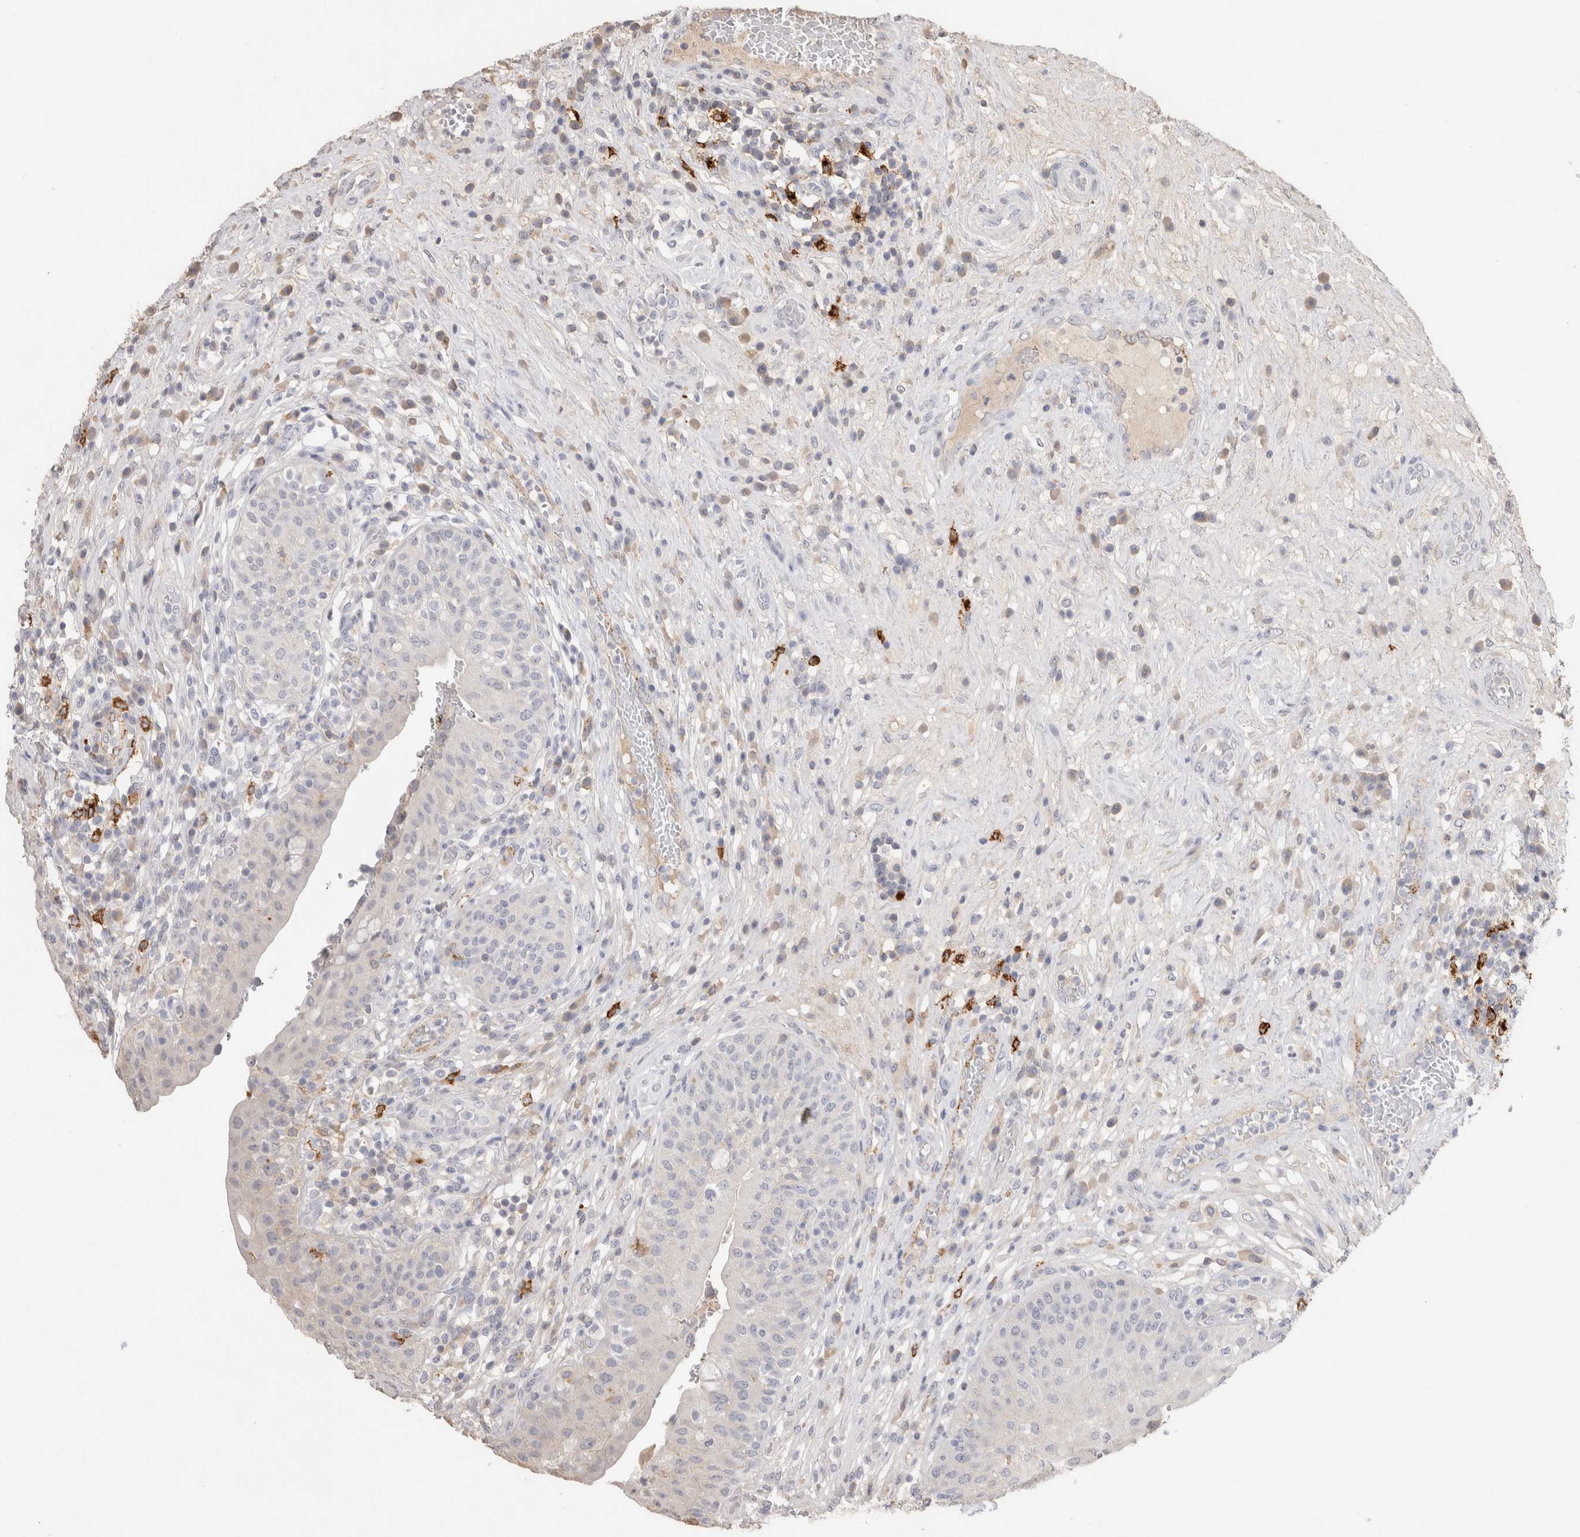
{"staining": {"intensity": "negative", "quantity": "none", "location": "none"}, "tissue": "urinary bladder", "cell_type": "Urothelial cells", "image_type": "normal", "snomed": [{"axis": "morphology", "description": "Normal tissue, NOS"}, {"axis": "topography", "description": "Urinary bladder"}], "caption": "Urothelial cells show no significant protein expression in benign urinary bladder.", "gene": "LAMP3", "patient": {"sex": "female", "age": 62}}